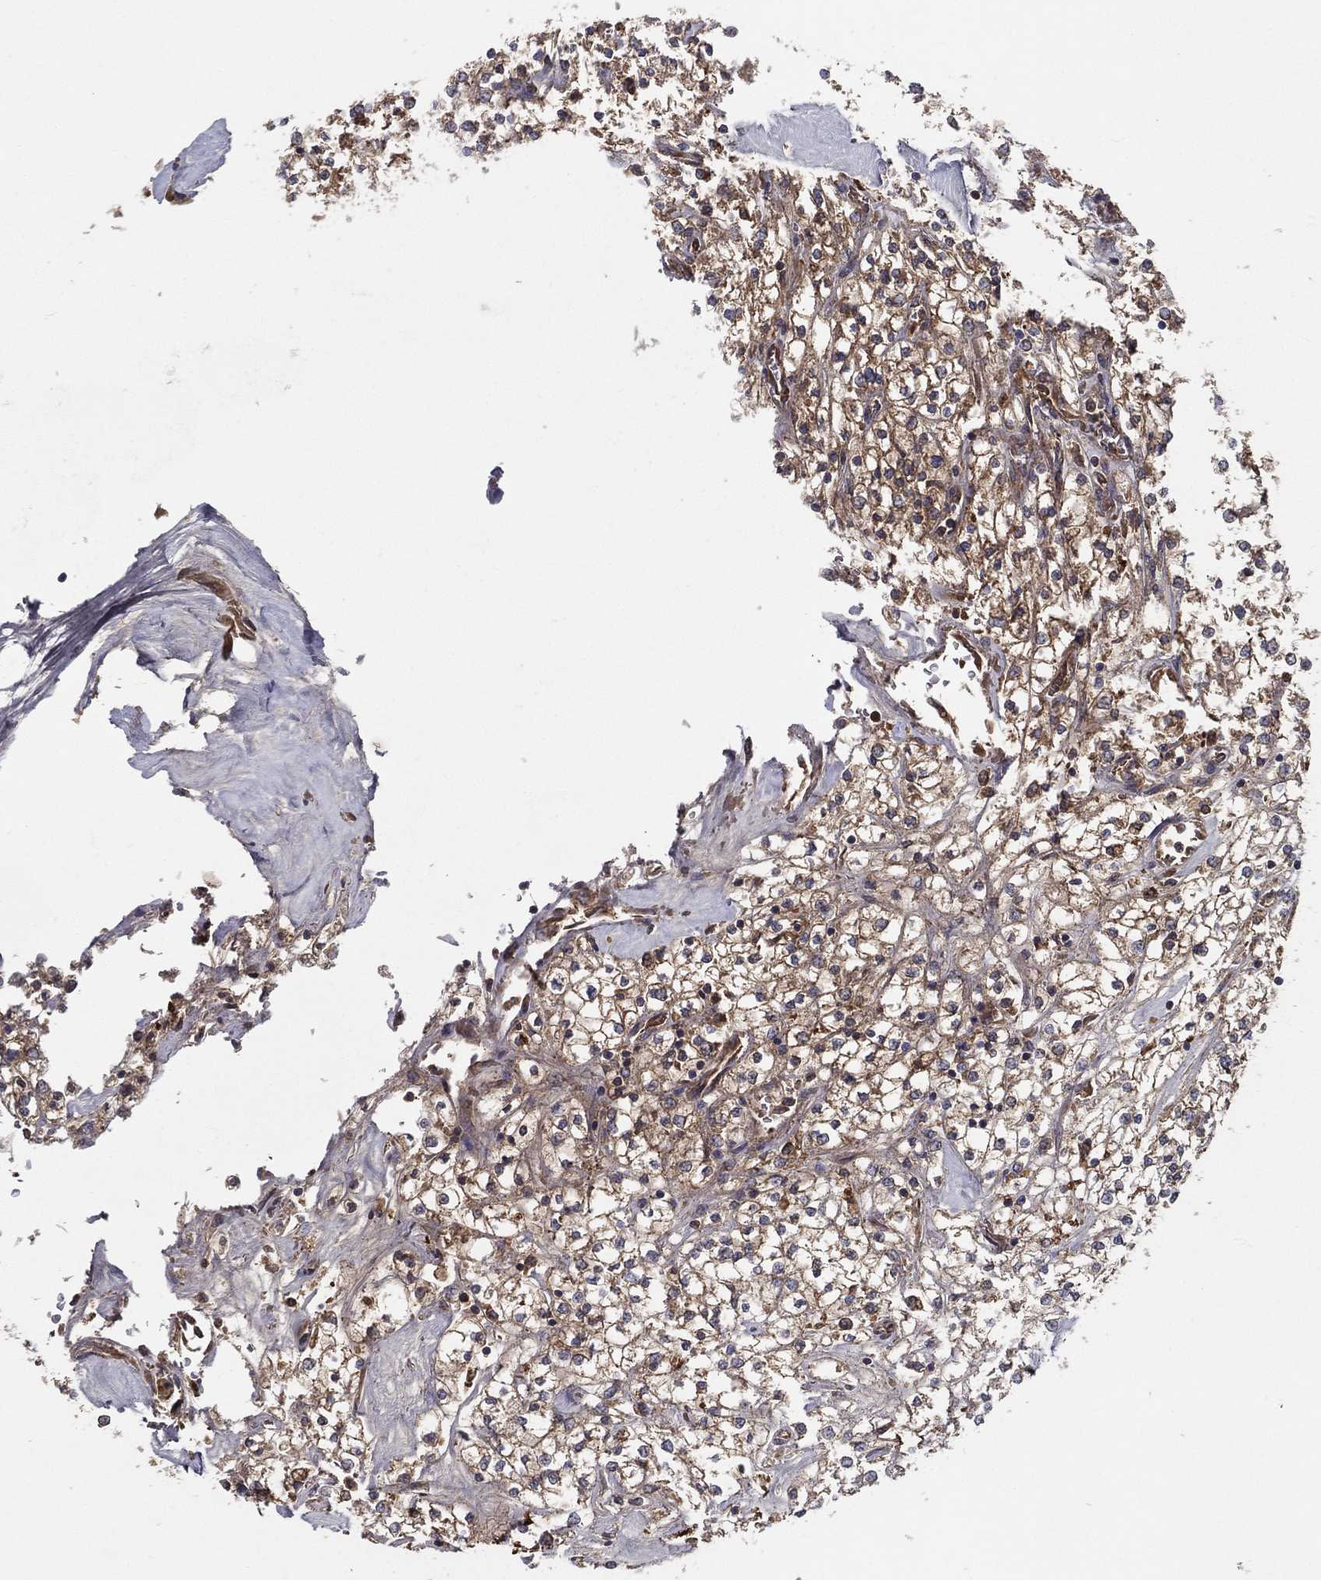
{"staining": {"intensity": "moderate", "quantity": "<25%", "location": "cytoplasmic/membranous"}, "tissue": "renal cancer", "cell_type": "Tumor cells", "image_type": "cancer", "snomed": [{"axis": "morphology", "description": "Adenocarcinoma, NOS"}, {"axis": "topography", "description": "Kidney"}], "caption": "High-magnification brightfield microscopy of renal cancer (adenocarcinoma) stained with DAB (brown) and counterstained with hematoxylin (blue). tumor cells exhibit moderate cytoplasmic/membranous staining is present in about<25% of cells. The staining was performed using DAB (3,3'-diaminobenzidine), with brown indicating positive protein expression. Nuclei are stained blue with hematoxylin.", "gene": "MT-ND1", "patient": {"sex": "male", "age": 80}}